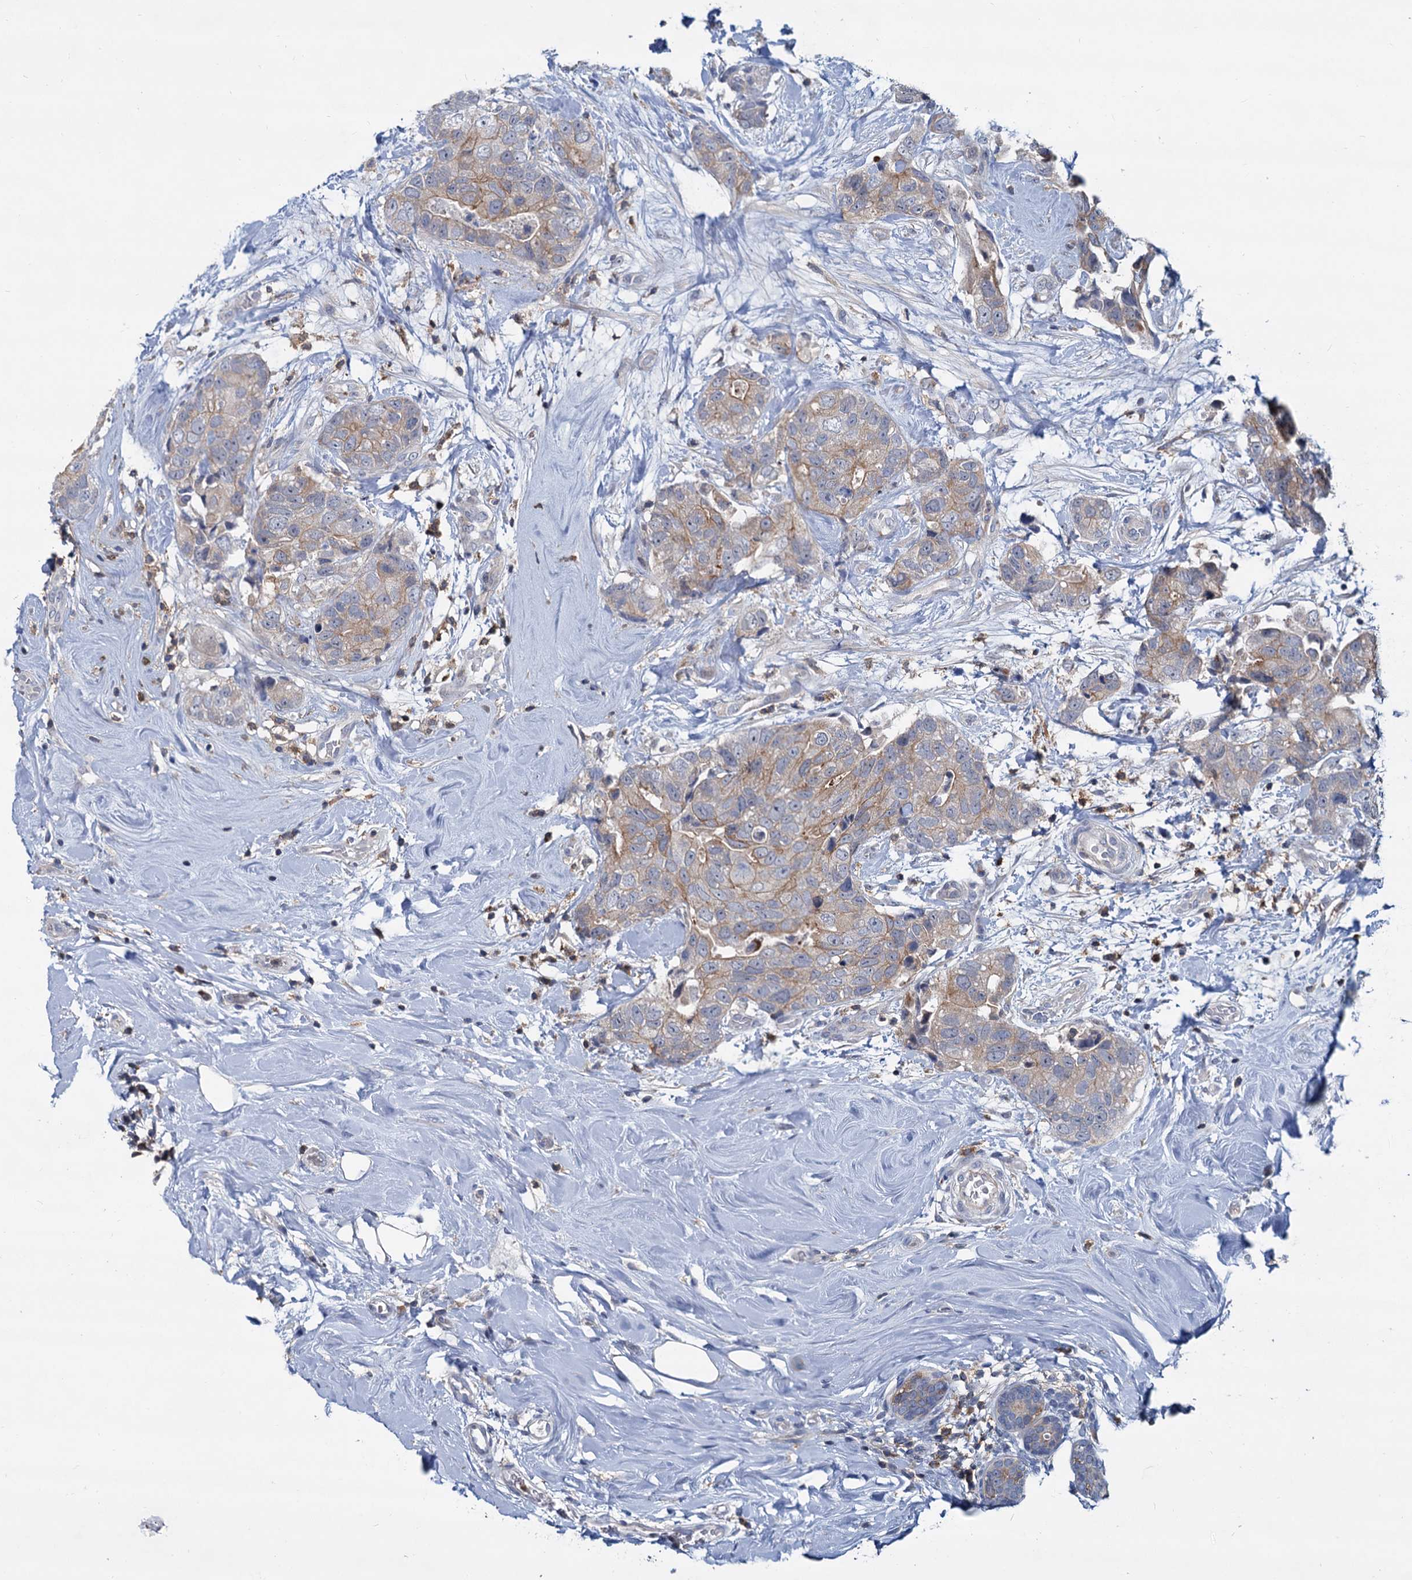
{"staining": {"intensity": "weak", "quantity": "25%-75%", "location": "cytoplasmic/membranous"}, "tissue": "breast cancer", "cell_type": "Tumor cells", "image_type": "cancer", "snomed": [{"axis": "morphology", "description": "Duct carcinoma"}, {"axis": "topography", "description": "Breast"}], "caption": "Breast cancer tissue reveals weak cytoplasmic/membranous positivity in about 25%-75% of tumor cells", "gene": "LRCH4", "patient": {"sex": "female", "age": 62}}